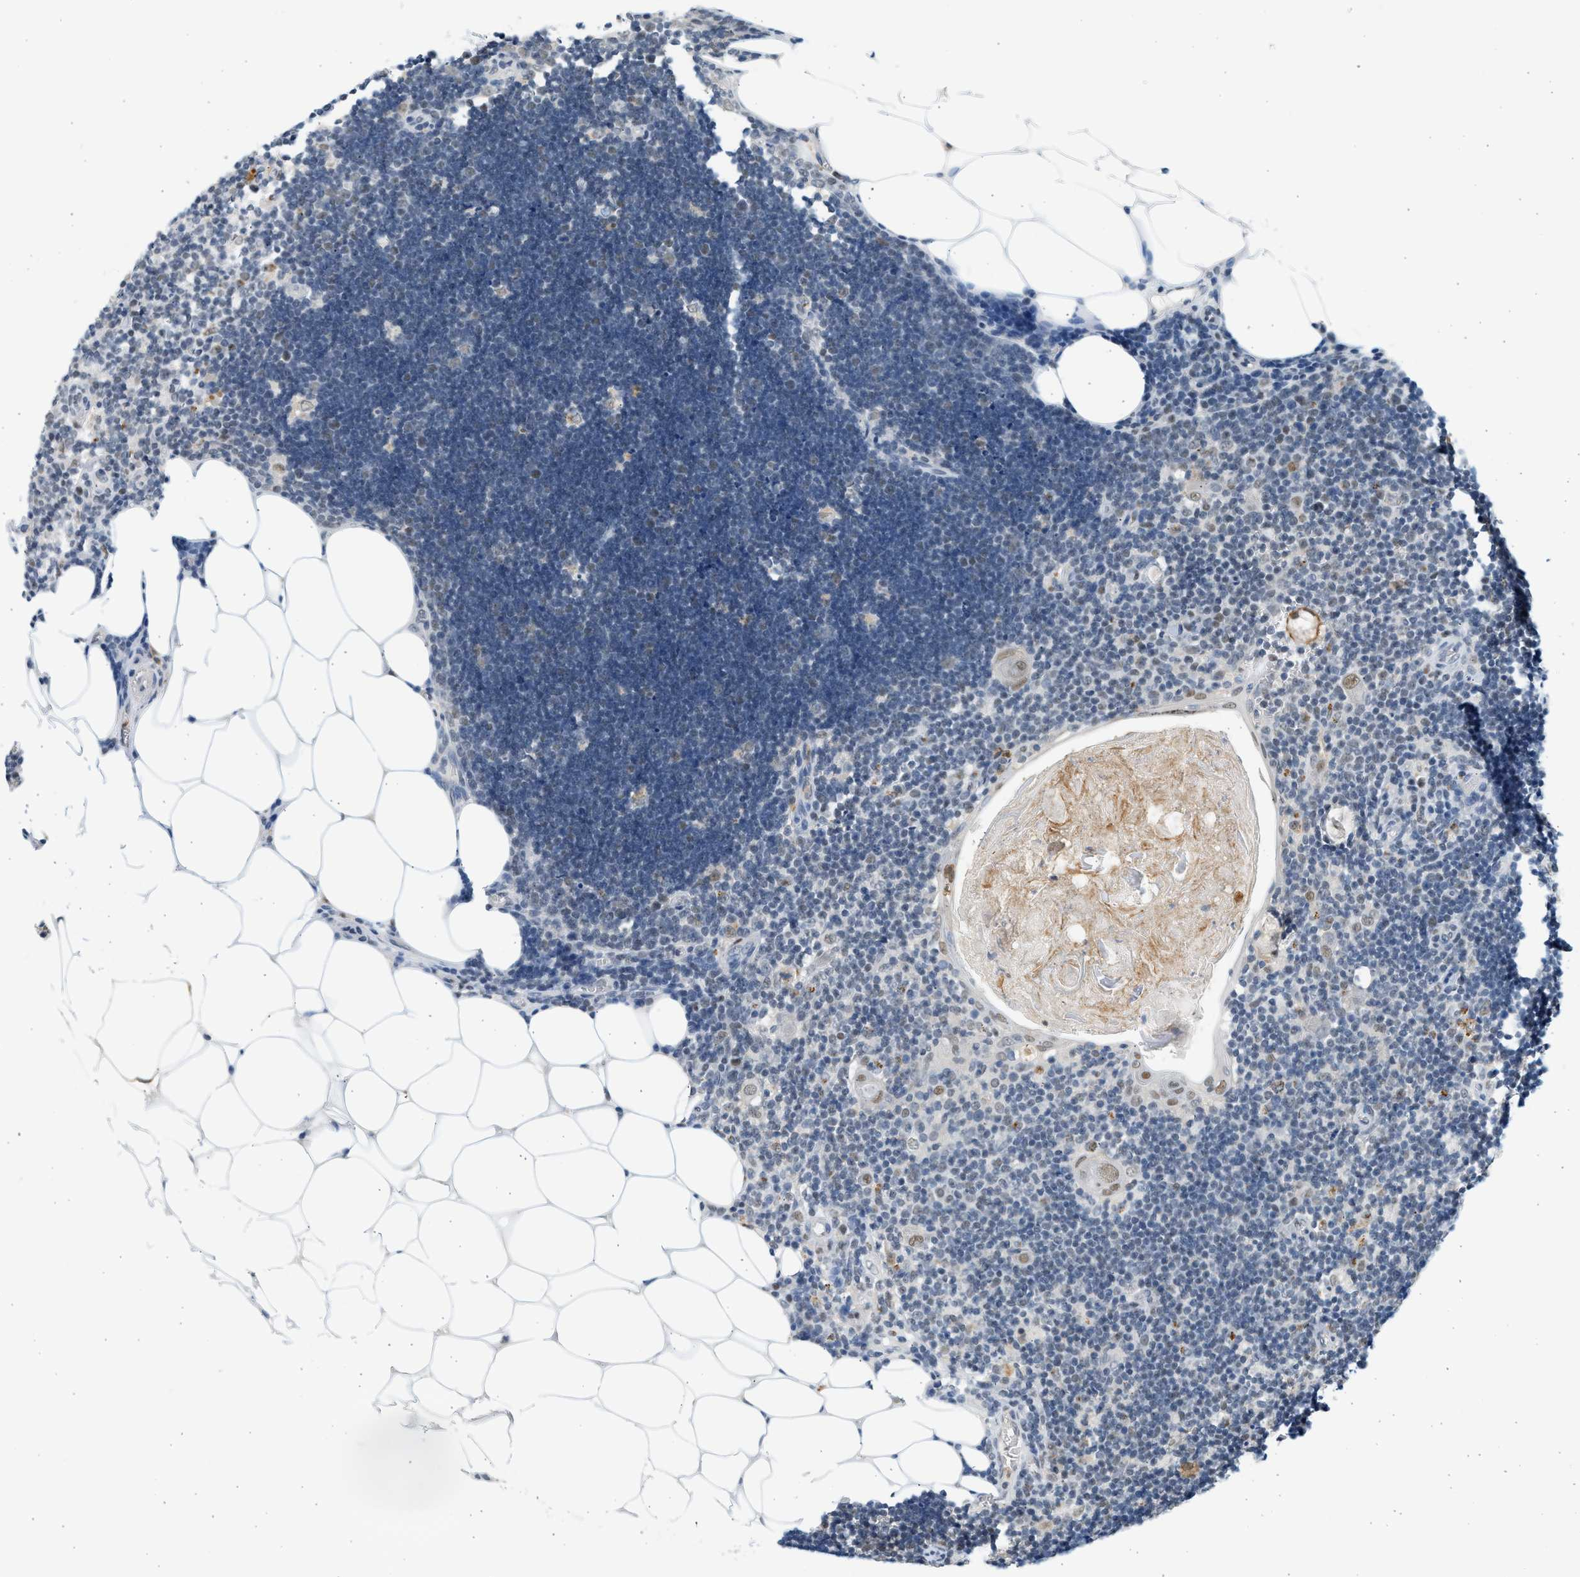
{"staining": {"intensity": "weak", "quantity": "<25%", "location": "nuclear"}, "tissue": "lymph node", "cell_type": "Germinal center cells", "image_type": "normal", "snomed": [{"axis": "morphology", "description": "Normal tissue, NOS"}, {"axis": "topography", "description": "Lymph node"}], "caption": "Immunohistochemical staining of unremarkable lymph node displays no significant positivity in germinal center cells.", "gene": "HIPK1", "patient": {"sex": "male", "age": 33}}